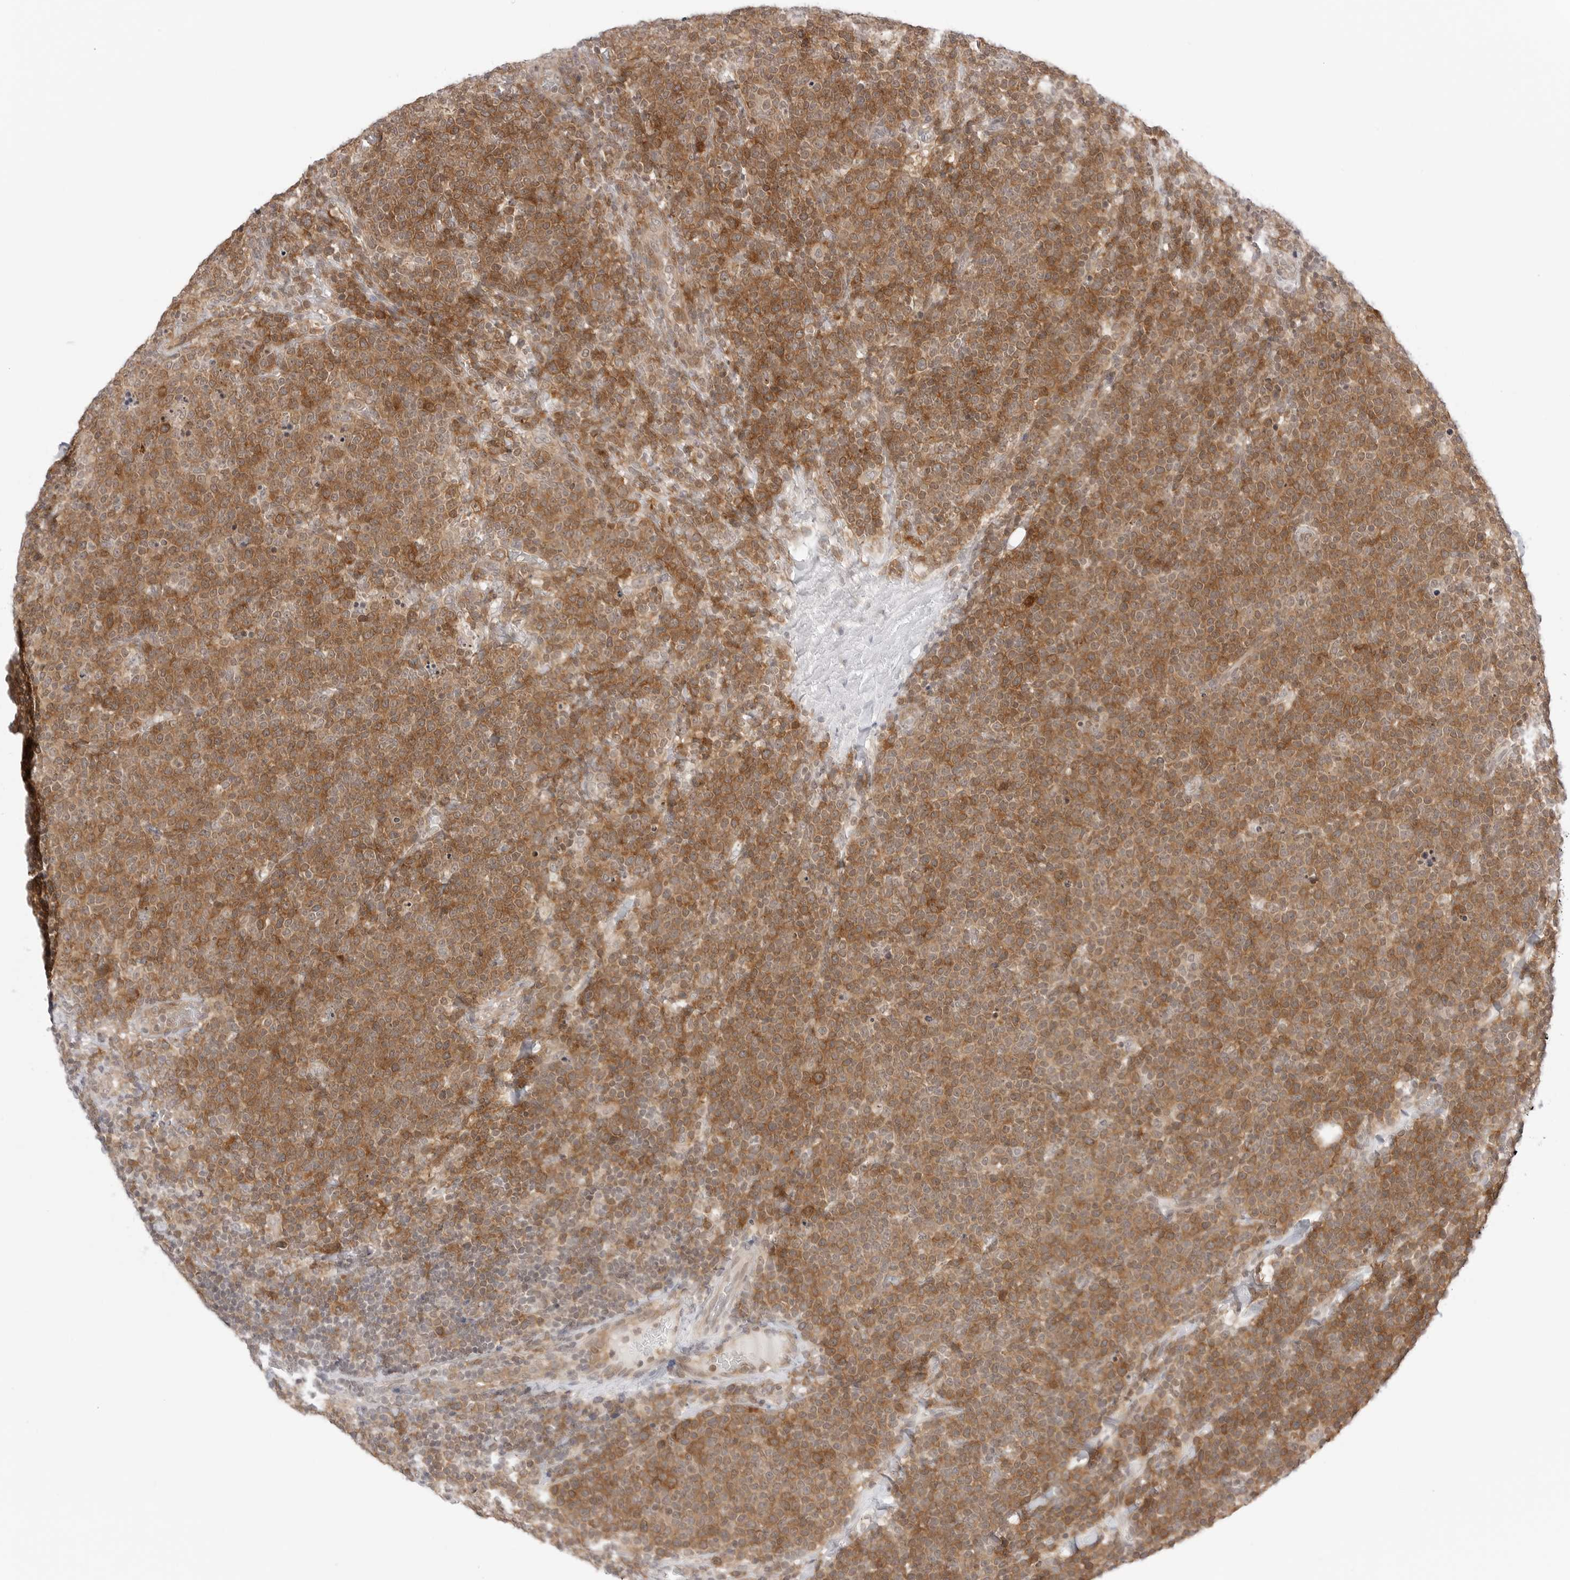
{"staining": {"intensity": "strong", "quantity": ">75%", "location": "cytoplasmic/membranous"}, "tissue": "lymphoma", "cell_type": "Tumor cells", "image_type": "cancer", "snomed": [{"axis": "morphology", "description": "Malignant lymphoma, non-Hodgkin's type, High grade"}, {"axis": "topography", "description": "Lymph node"}], "caption": "Human high-grade malignant lymphoma, non-Hodgkin's type stained with a protein marker shows strong staining in tumor cells.", "gene": "NUDC", "patient": {"sex": "male", "age": 61}}